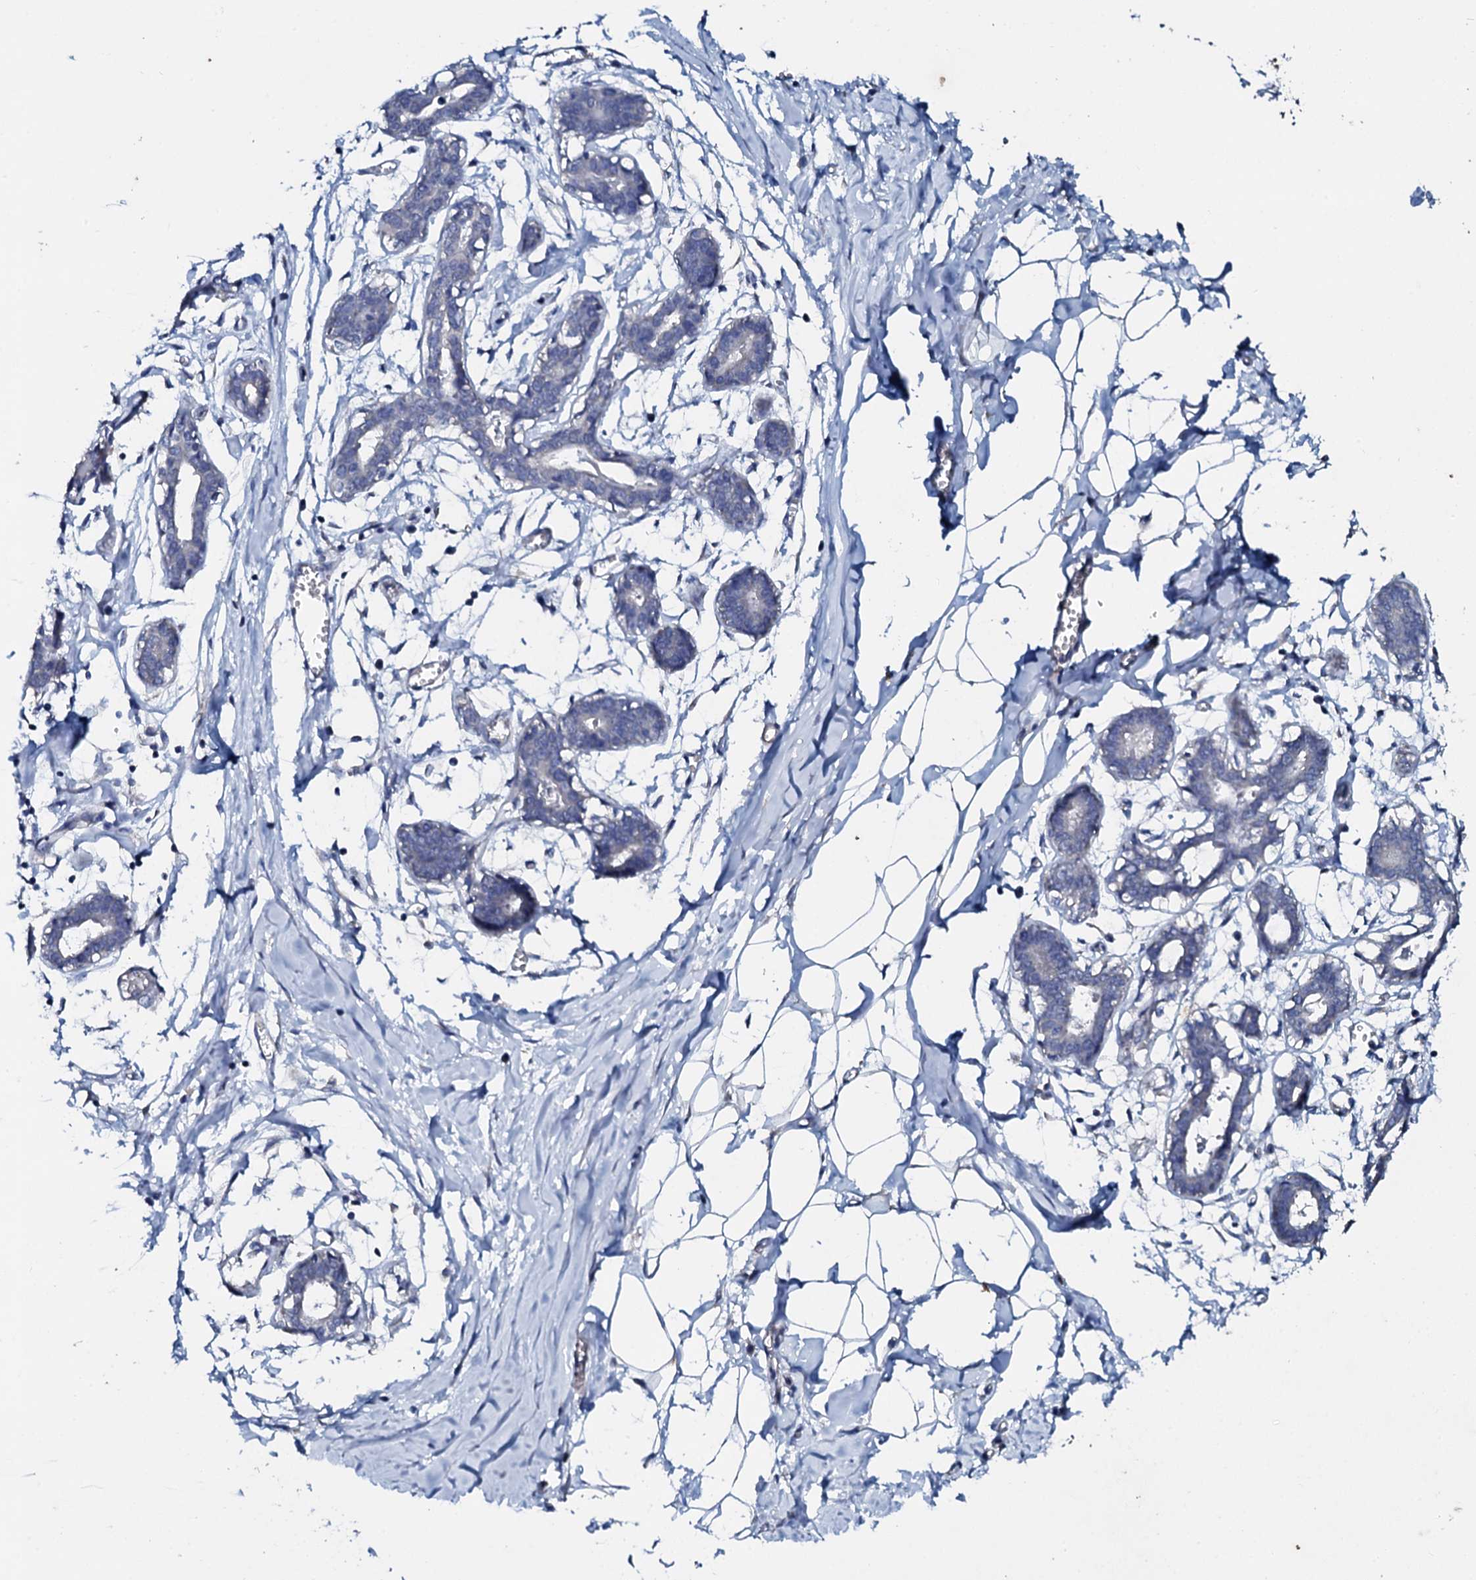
{"staining": {"intensity": "negative", "quantity": "none", "location": "none"}, "tissue": "breast", "cell_type": "Adipocytes", "image_type": "normal", "snomed": [{"axis": "morphology", "description": "Normal tissue, NOS"}, {"axis": "topography", "description": "Breast"}], "caption": "High magnification brightfield microscopy of unremarkable breast stained with DAB (3,3'-diaminobenzidine) (brown) and counterstained with hematoxylin (blue): adipocytes show no significant staining. Nuclei are stained in blue.", "gene": "SLC37A4", "patient": {"sex": "female", "age": 27}}